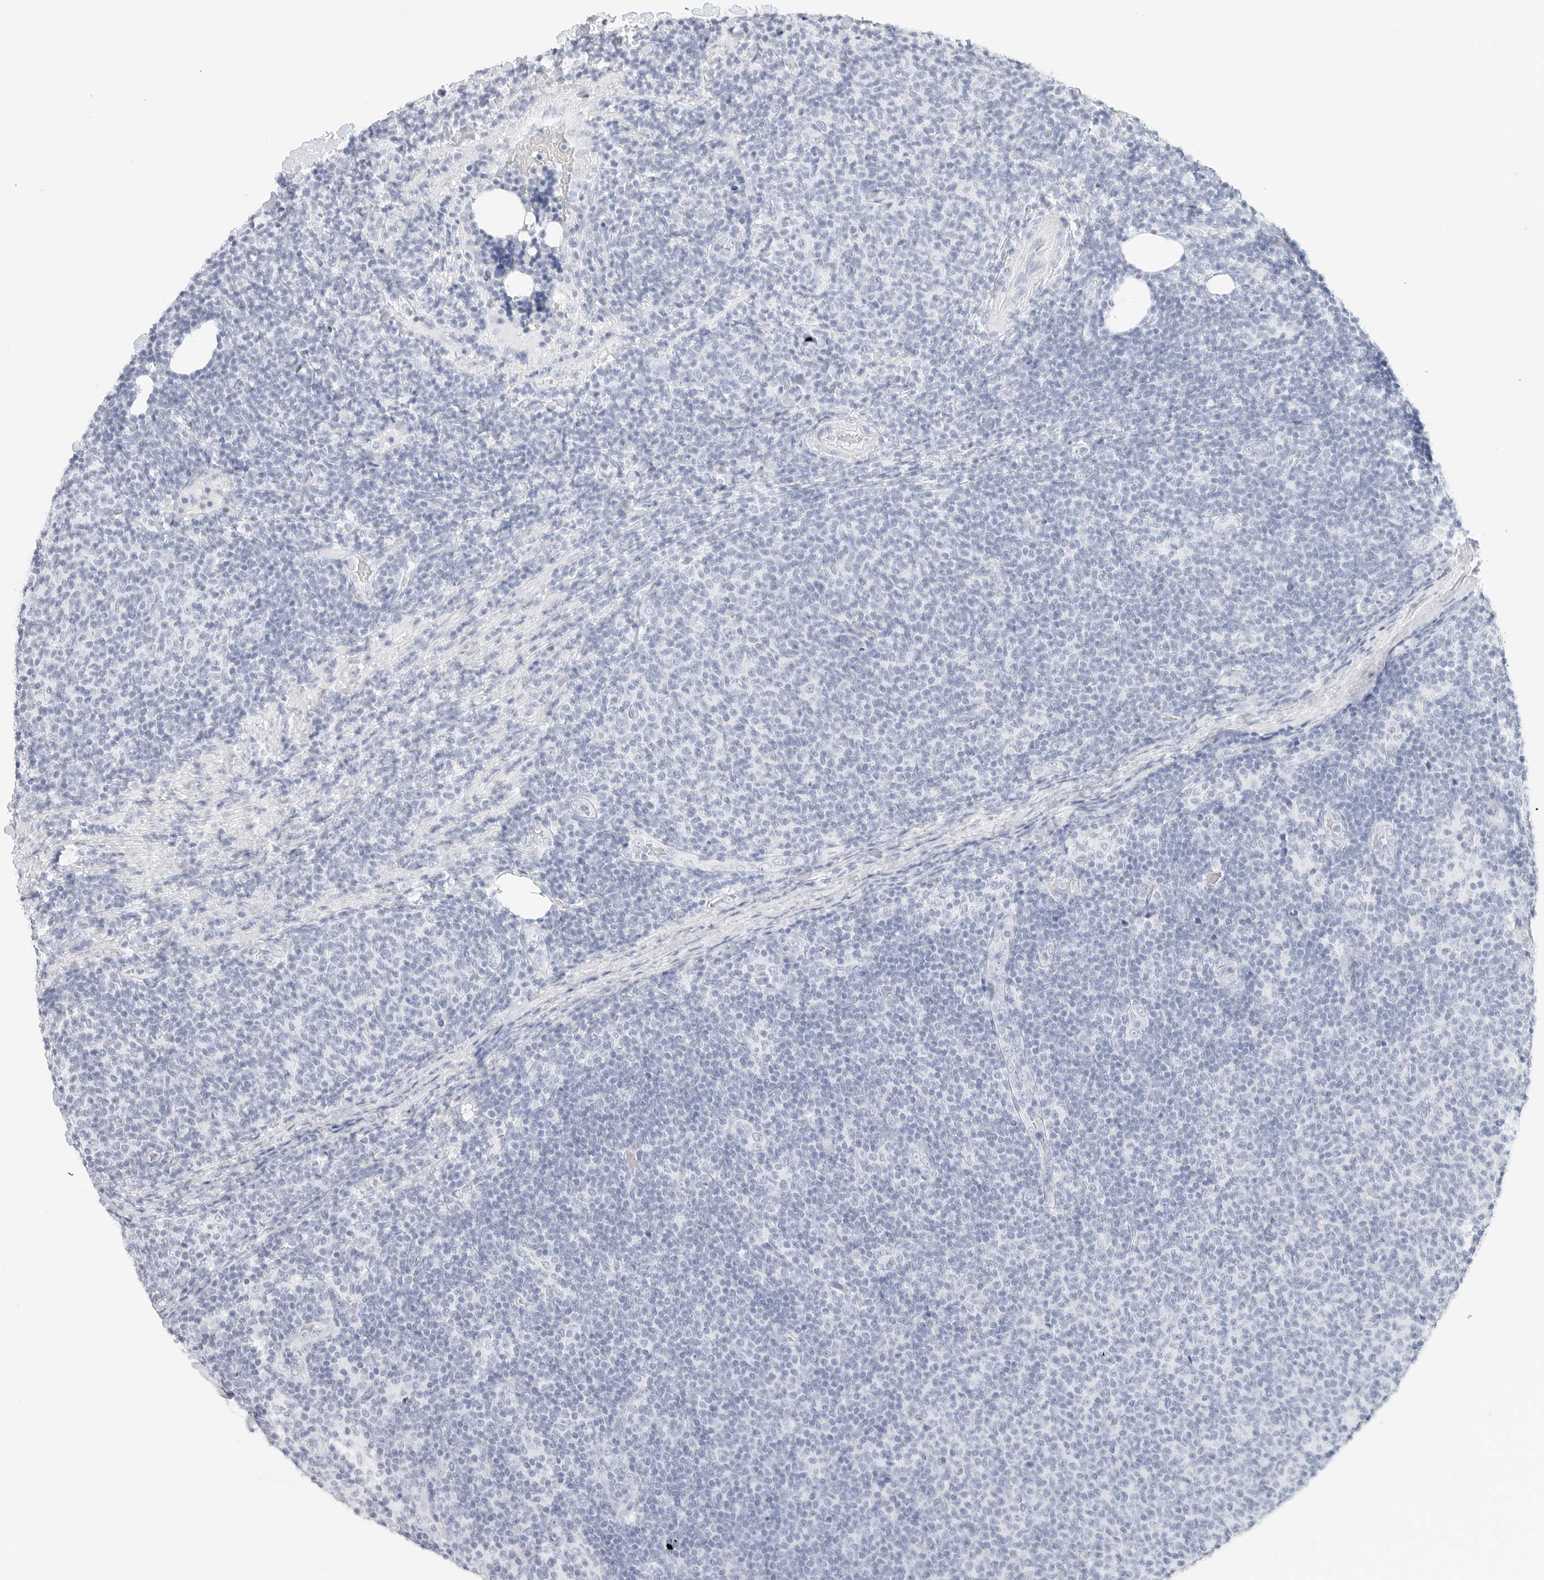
{"staining": {"intensity": "negative", "quantity": "none", "location": "none"}, "tissue": "lymphoma", "cell_type": "Tumor cells", "image_type": "cancer", "snomed": [{"axis": "morphology", "description": "Malignant lymphoma, non-Hodgkin's type, Low grade"}, {"axis": "topography", "description": "Lymph node"}], "caption": "Protein analysis of lymphoma shows no significant expression in tumor cells. The staining was performed using DAB to visualize the protein expression in brown, while the nuclei were stained in blue with hematoxylin (Magnification: 20x).", "gene": "TFF2", "patient": {"sex": "male", "age": 66}}